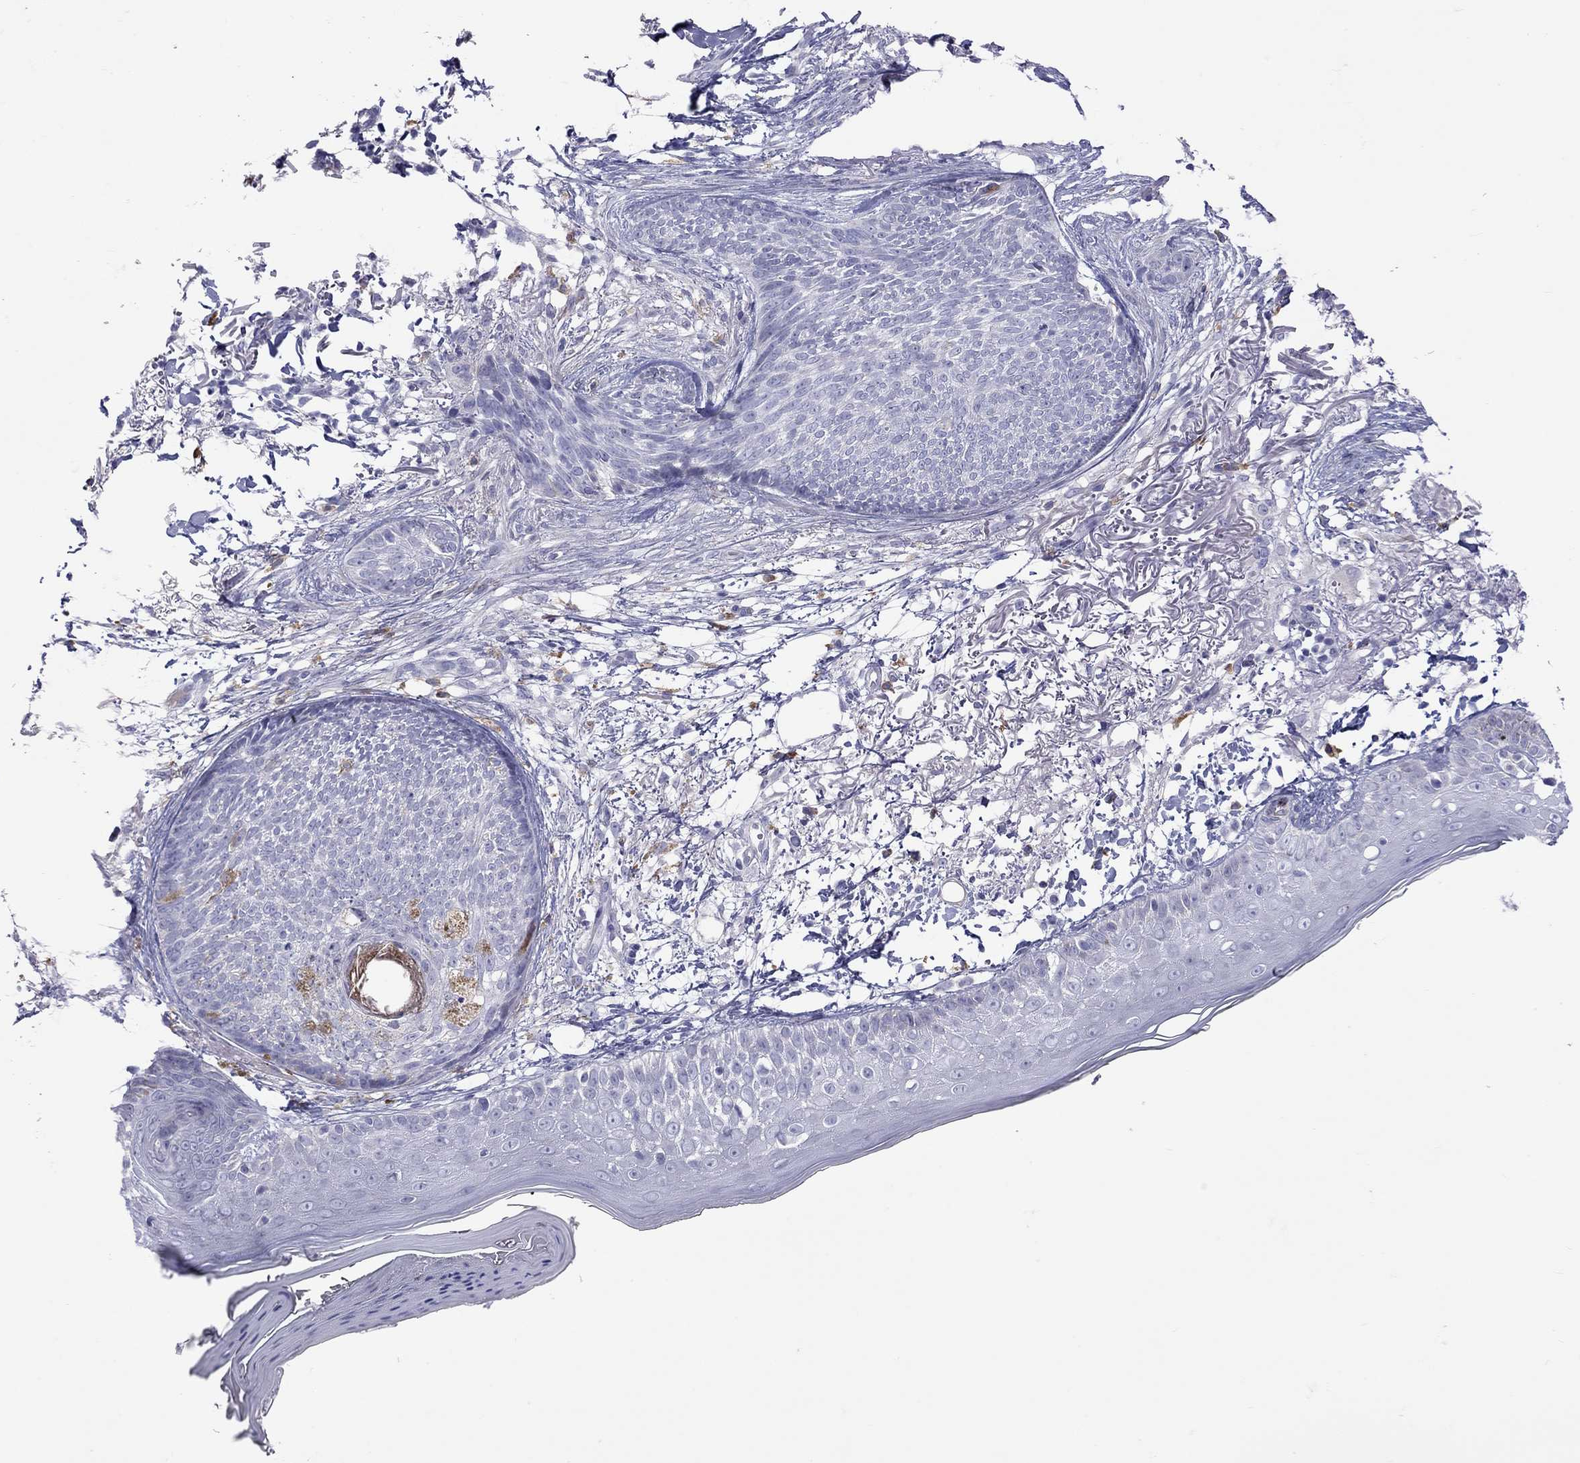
{"staining": {"intensity": "negative", "quantity": "none", "location": "none"}, "tissue": "skin cancer", "cell_type": "Tumor cells", "image_type": "cancer", "snomed": [{"axis": "morphology", "description": "Normal tissue, NOS"}, {"axis": "morphology", "description": "Basal cell carcinoma"}, {"axis": "topography", "description": "Skin"}], "caption": "High power microscopy histopathology image of an immunohistochemistry histopathology image of skin cancer, revealing no significant expression in tumor cells.", "gene": "STAR", "patient": {"sex": "male", "age": 84}}